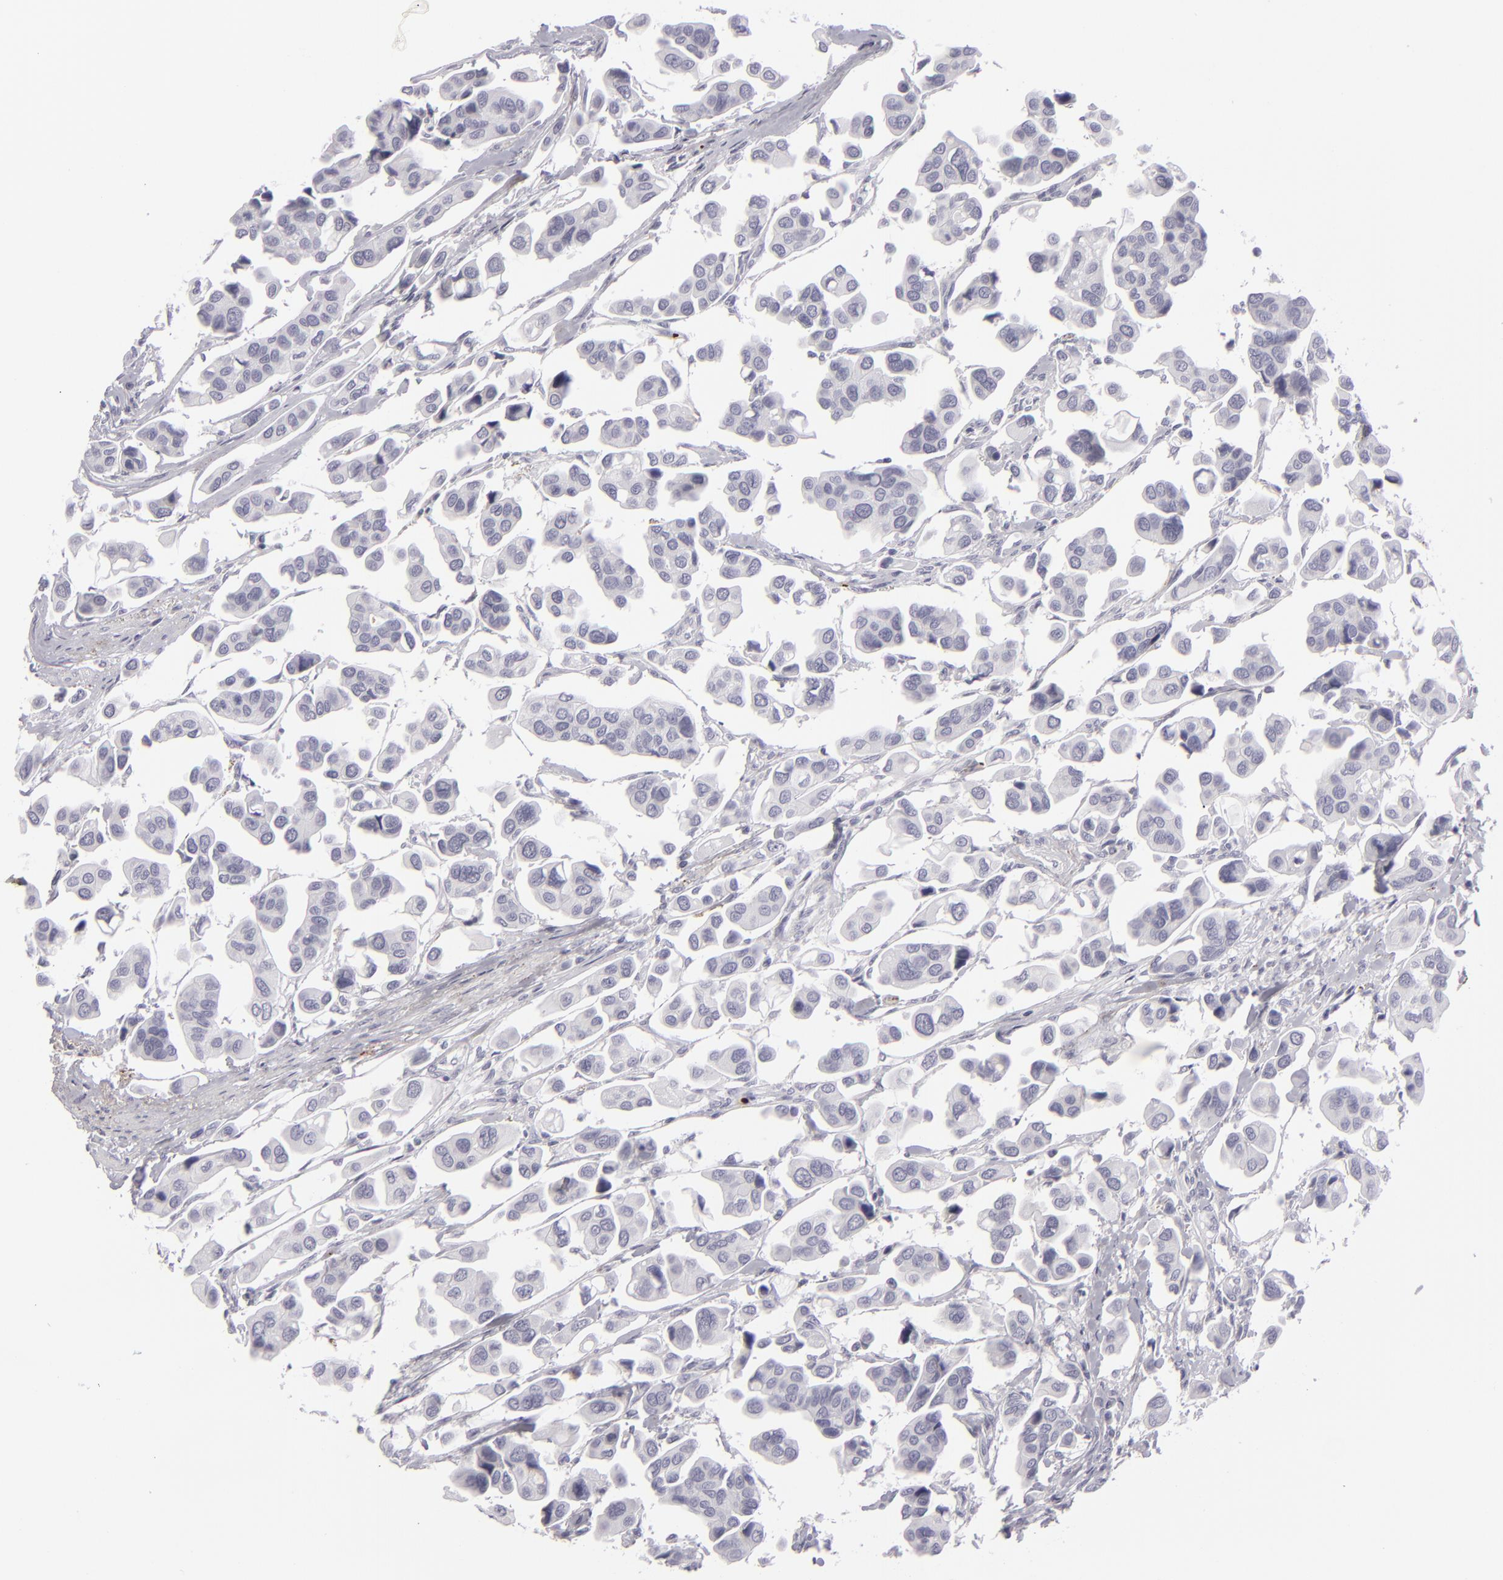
{"staining": {"intensity": "negative", "quantity": "none", "location": "none"}, "tissue": "urothelial cancer", "cell_type": "Tumor cells", "image_type": "cancer", "snomed": [{"axis": "morphology", "description": "Adenocarcinoma, NOS"}, {"axis": "topography", "description": "Urinary bladder"}], "caption": "Immunohistochemistry histopathology image of neoplastic tissue: adenocarcinoma stained with DAB (3,3'-diaminobenzidine) shows no significant protein staining in tumor cells. Brightfield microscopy of immunohistochemistry stained with DAB (brown) and hematoxylin (blue), captured at high magnification.", "gene": "C9", "patient": {"sex": "male", "age": 61}}